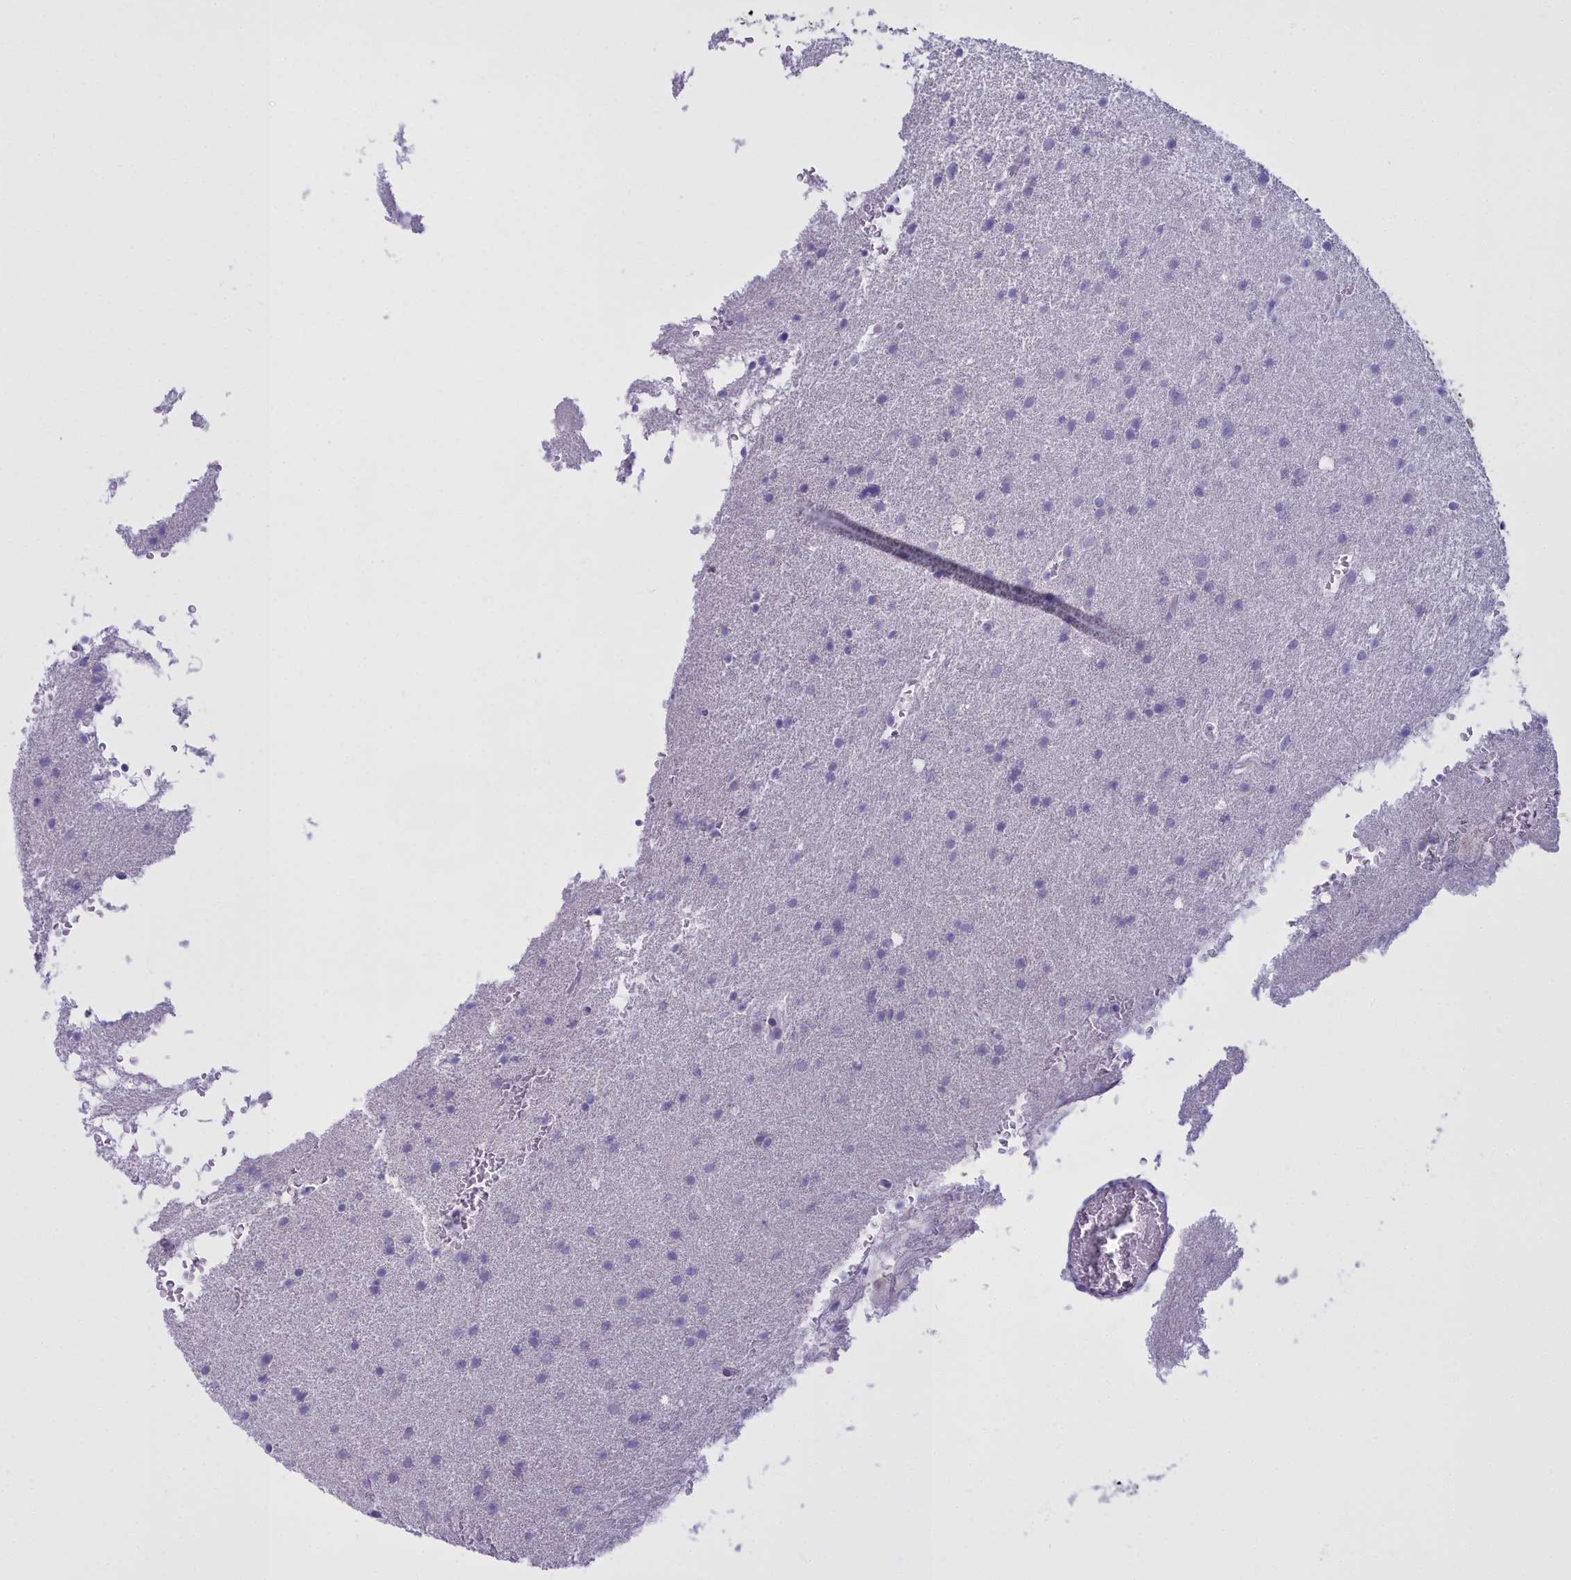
{"staining": {"intensity": "negative", "quantity": "none", "location": "none"}, "tissue": "glioma", "cell_type": "Tumor cells", "image_type": "cancer", "snomed": [{"axis": "morphology", "description": "Glioma, malignant, High grade"}, {"axis": "topography", "description": "Cerebral cortex"}], "caption": "Tumor cells show no significant protein staining in malignant glioma (high-grade).", "gene": "CD5", "patient": {"sex": "female", "age": 36}}